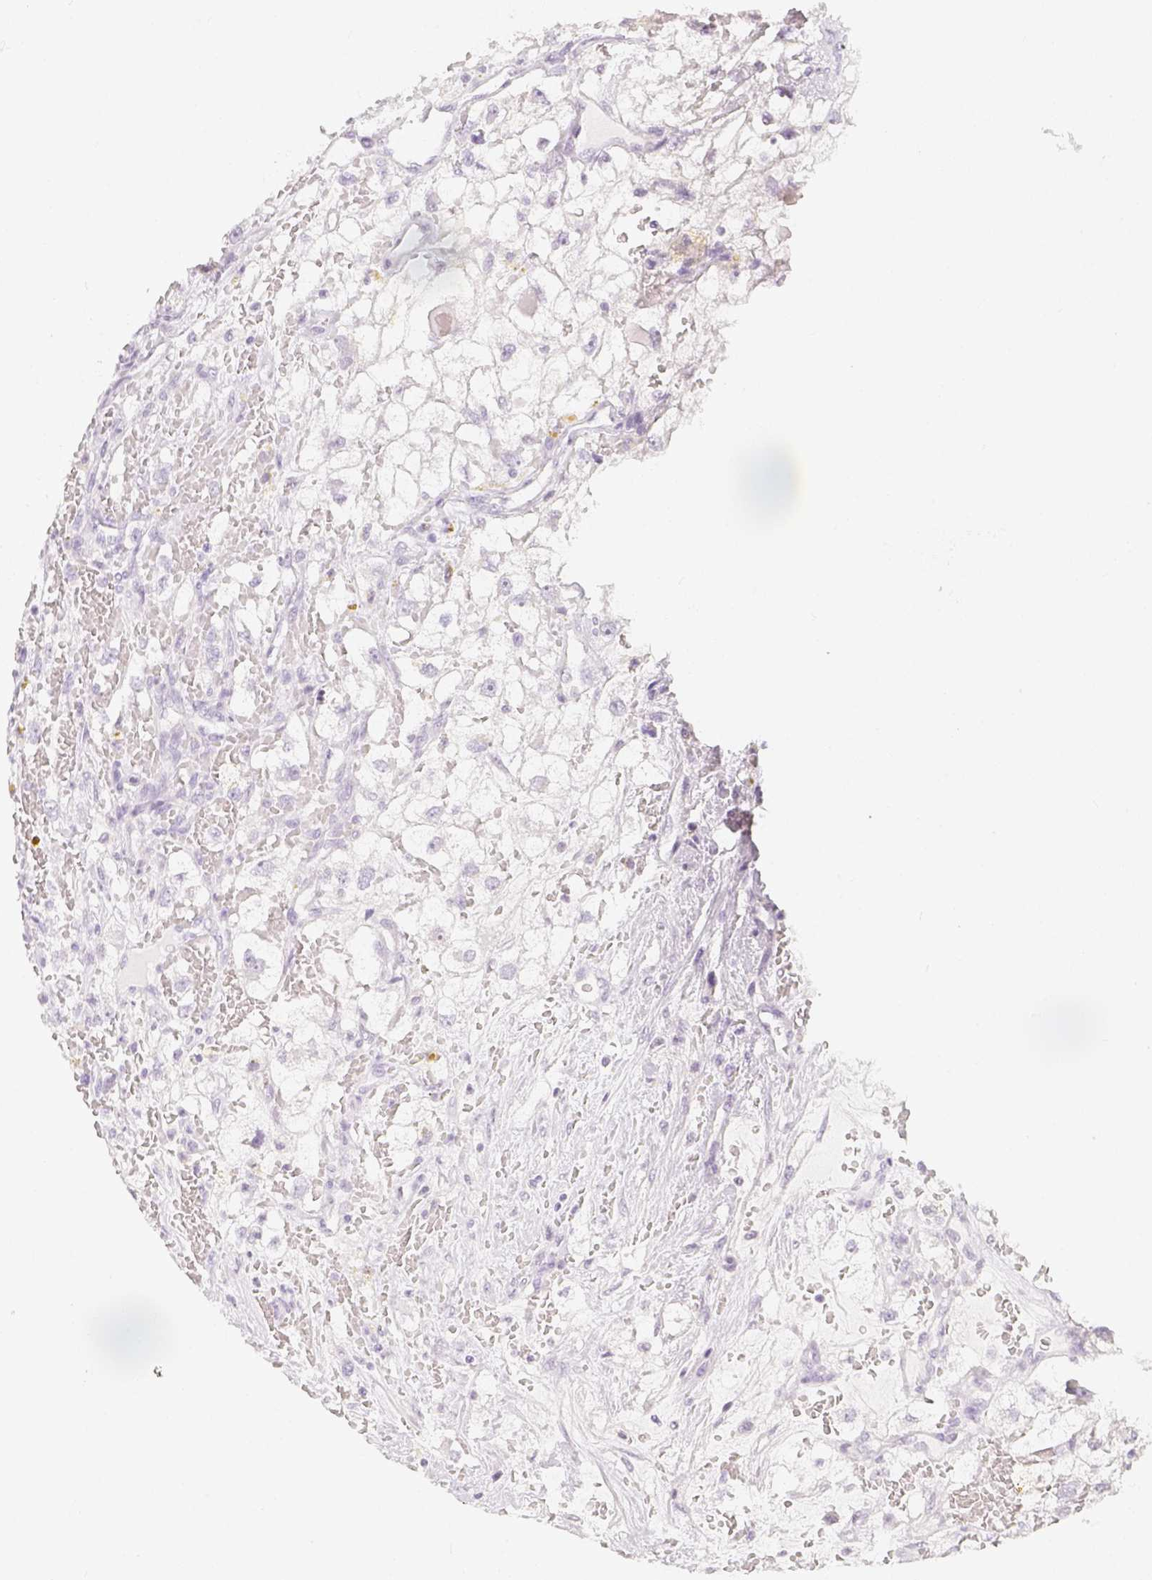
{"staining": {"intensity": "negative", "quantity": "none", "location": "none"}, "tissue": "renal cancer", "cell_type": "Tumor cells", "image_type": "cancer", "snomed": [{"axis": "morphology", "description": "Adenocarcinoma, NOS"}, {"axis": "topography", "description": "Kidney"}], "caption": "Tumor cells are negative for protein expression in human renal cancer.", "gene": "SLC18A1", "patient": {"sex": "male", "age": 59}}